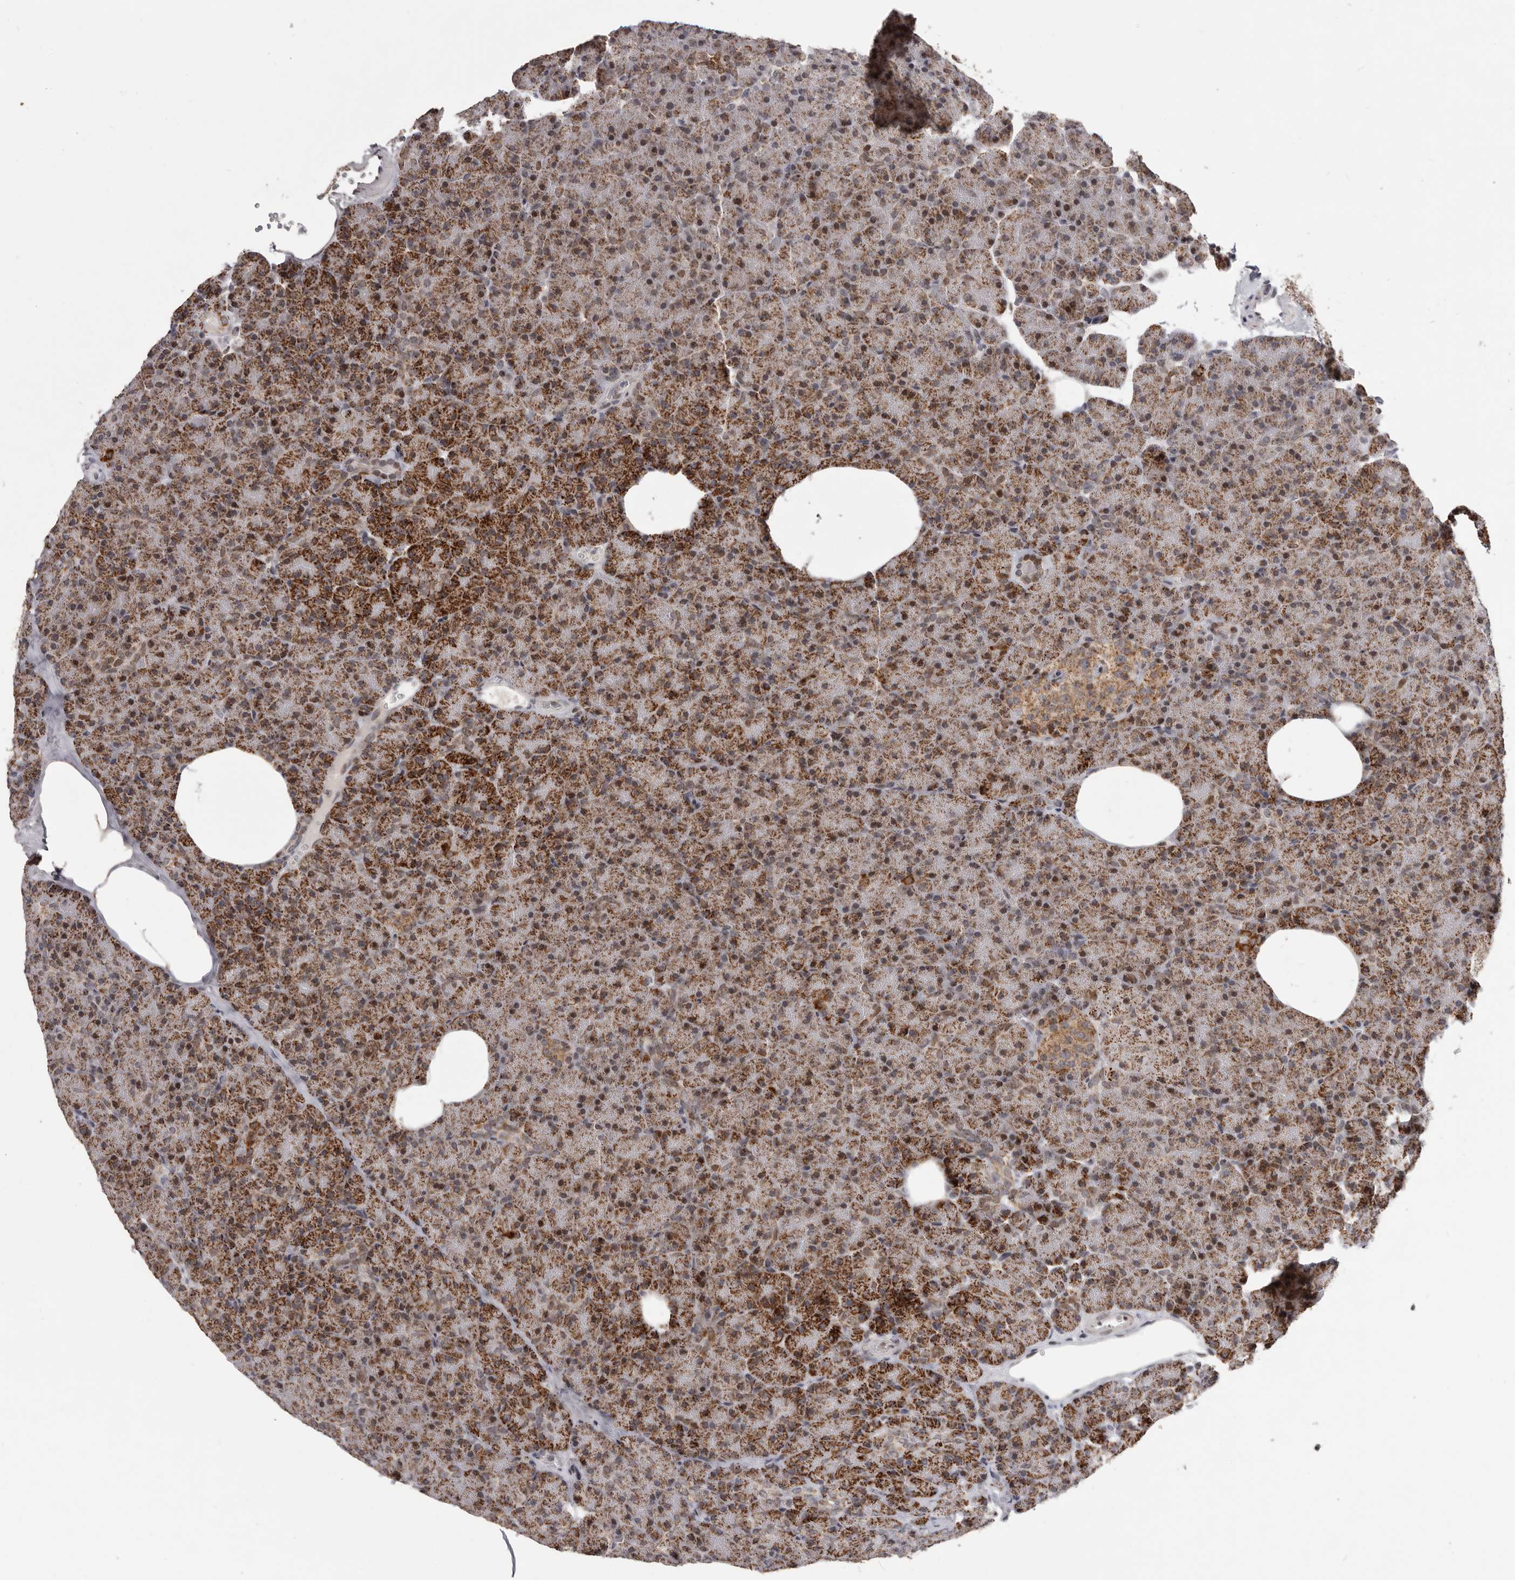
{"staining": {"intensity": "strong", "quantity": ">75%", "location": "cytoplasmic/membranous,nuclear"}, "tissue": "pancreas", "cell_type": "Exocrine glandular cells", "image_type": "normal", "snomed": [{"axis": "morphology", "description": "Normal tissue, NOS"}, {"axis": "morphology", "description": "Carcinoid, malignant, NOS"}, {"axis": "topography", "description": "Pancreas"}], "caption": "This is a micrograph of immunohistochemistry staining of benign pancreas, which shows strong positivity in the cytoplasmic/membranous,nuclear of exocrine glandular cells.", "gene": "C17orf99", "patient": {"sex": "female", "age": 35}}